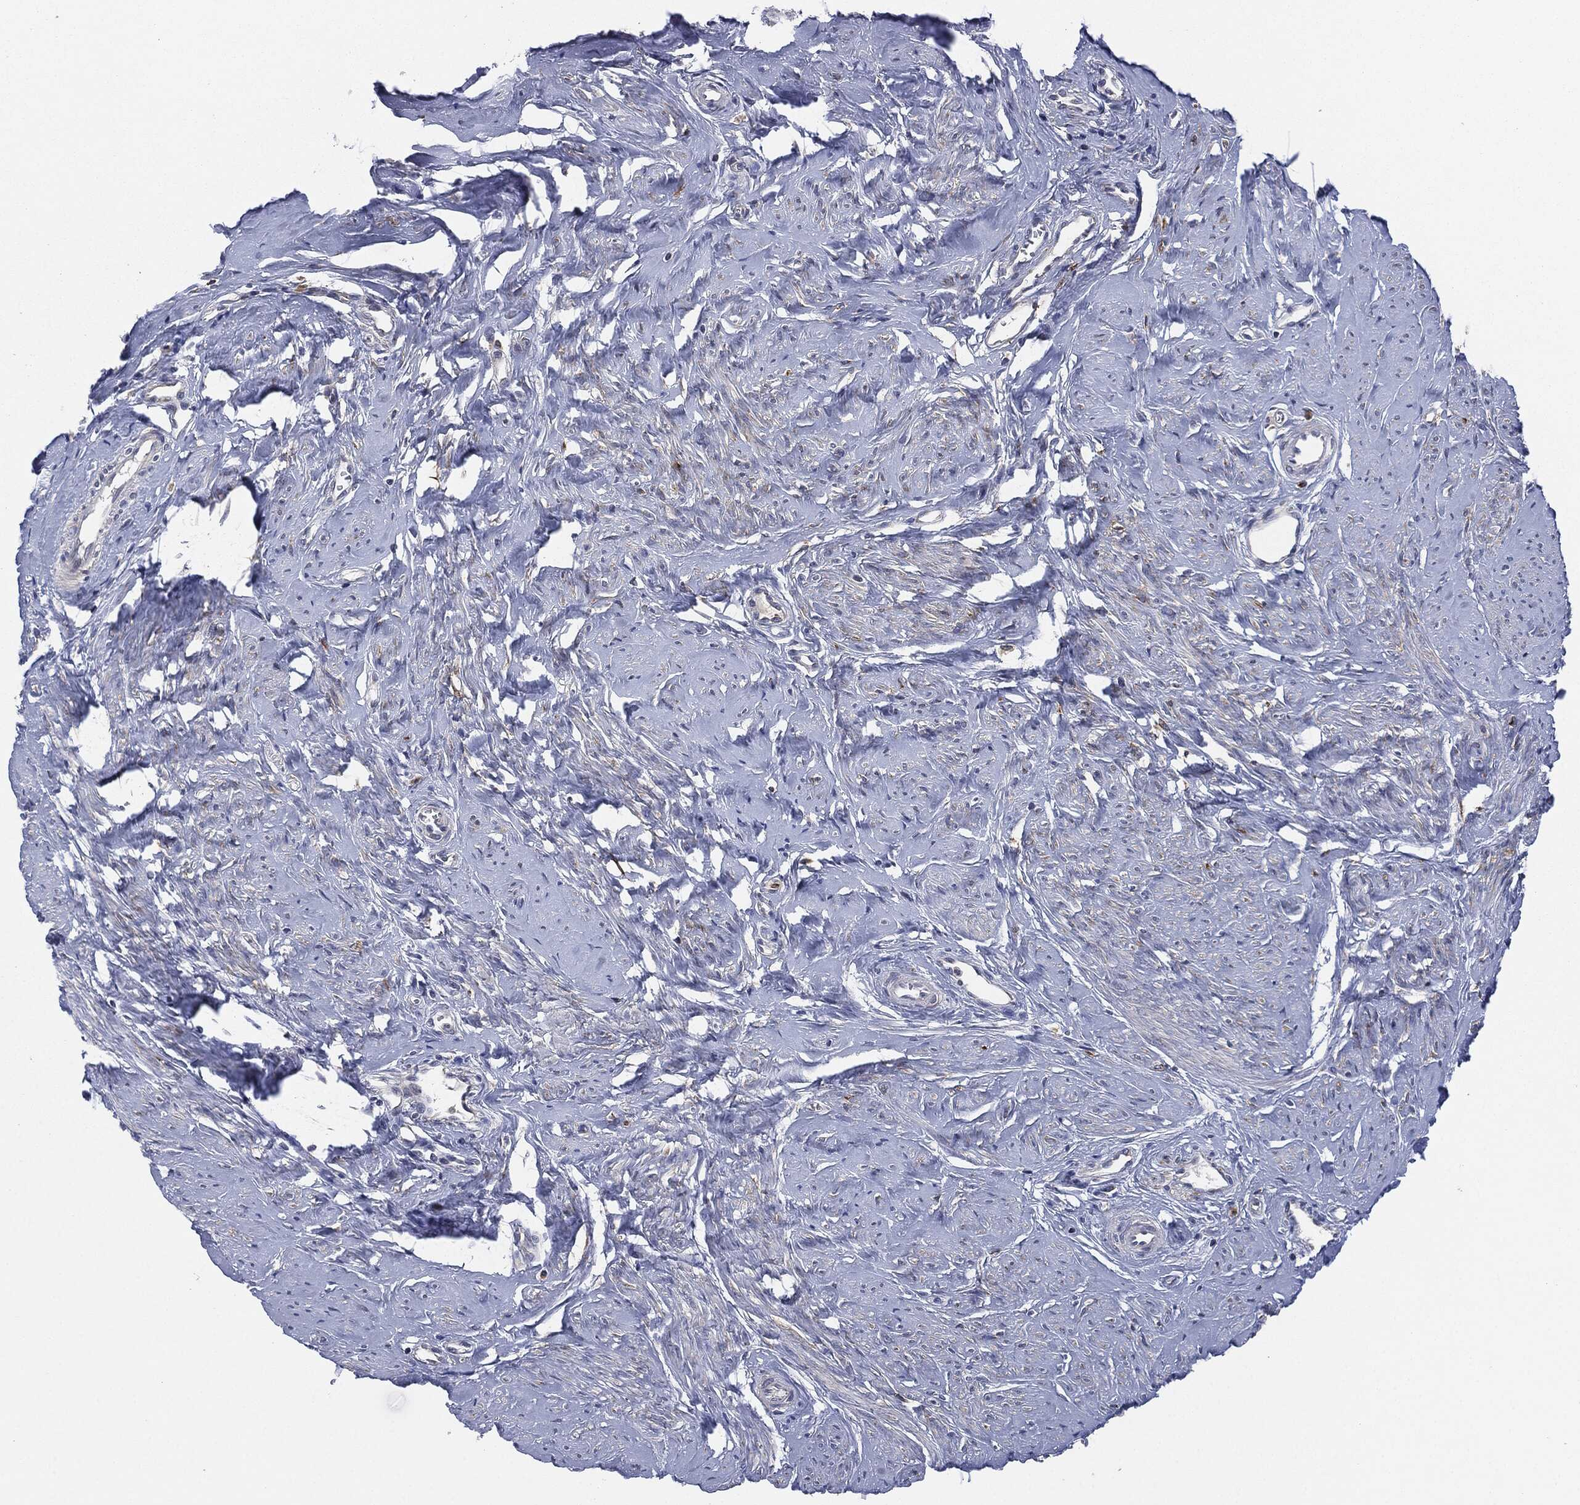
{"staining": {"intensity": "negative", "quantity": "none", "location": "none"}, "tissue": "smooth muscle", "cell_type": "Smooth muscle cells", "image_type": "normal", "snomed": [{"axis": "morphology", "description": "Normal tissue, NOS"}, {"axis": "topography", "description": "Smooth muscle"}], "caption": "Immunohistochemistry (IHC) of normal human smooth muscle displays no staining in smooth muscle cells.", "gene": "TMEM11", "patient": {"sex": "female", "age": 48}}